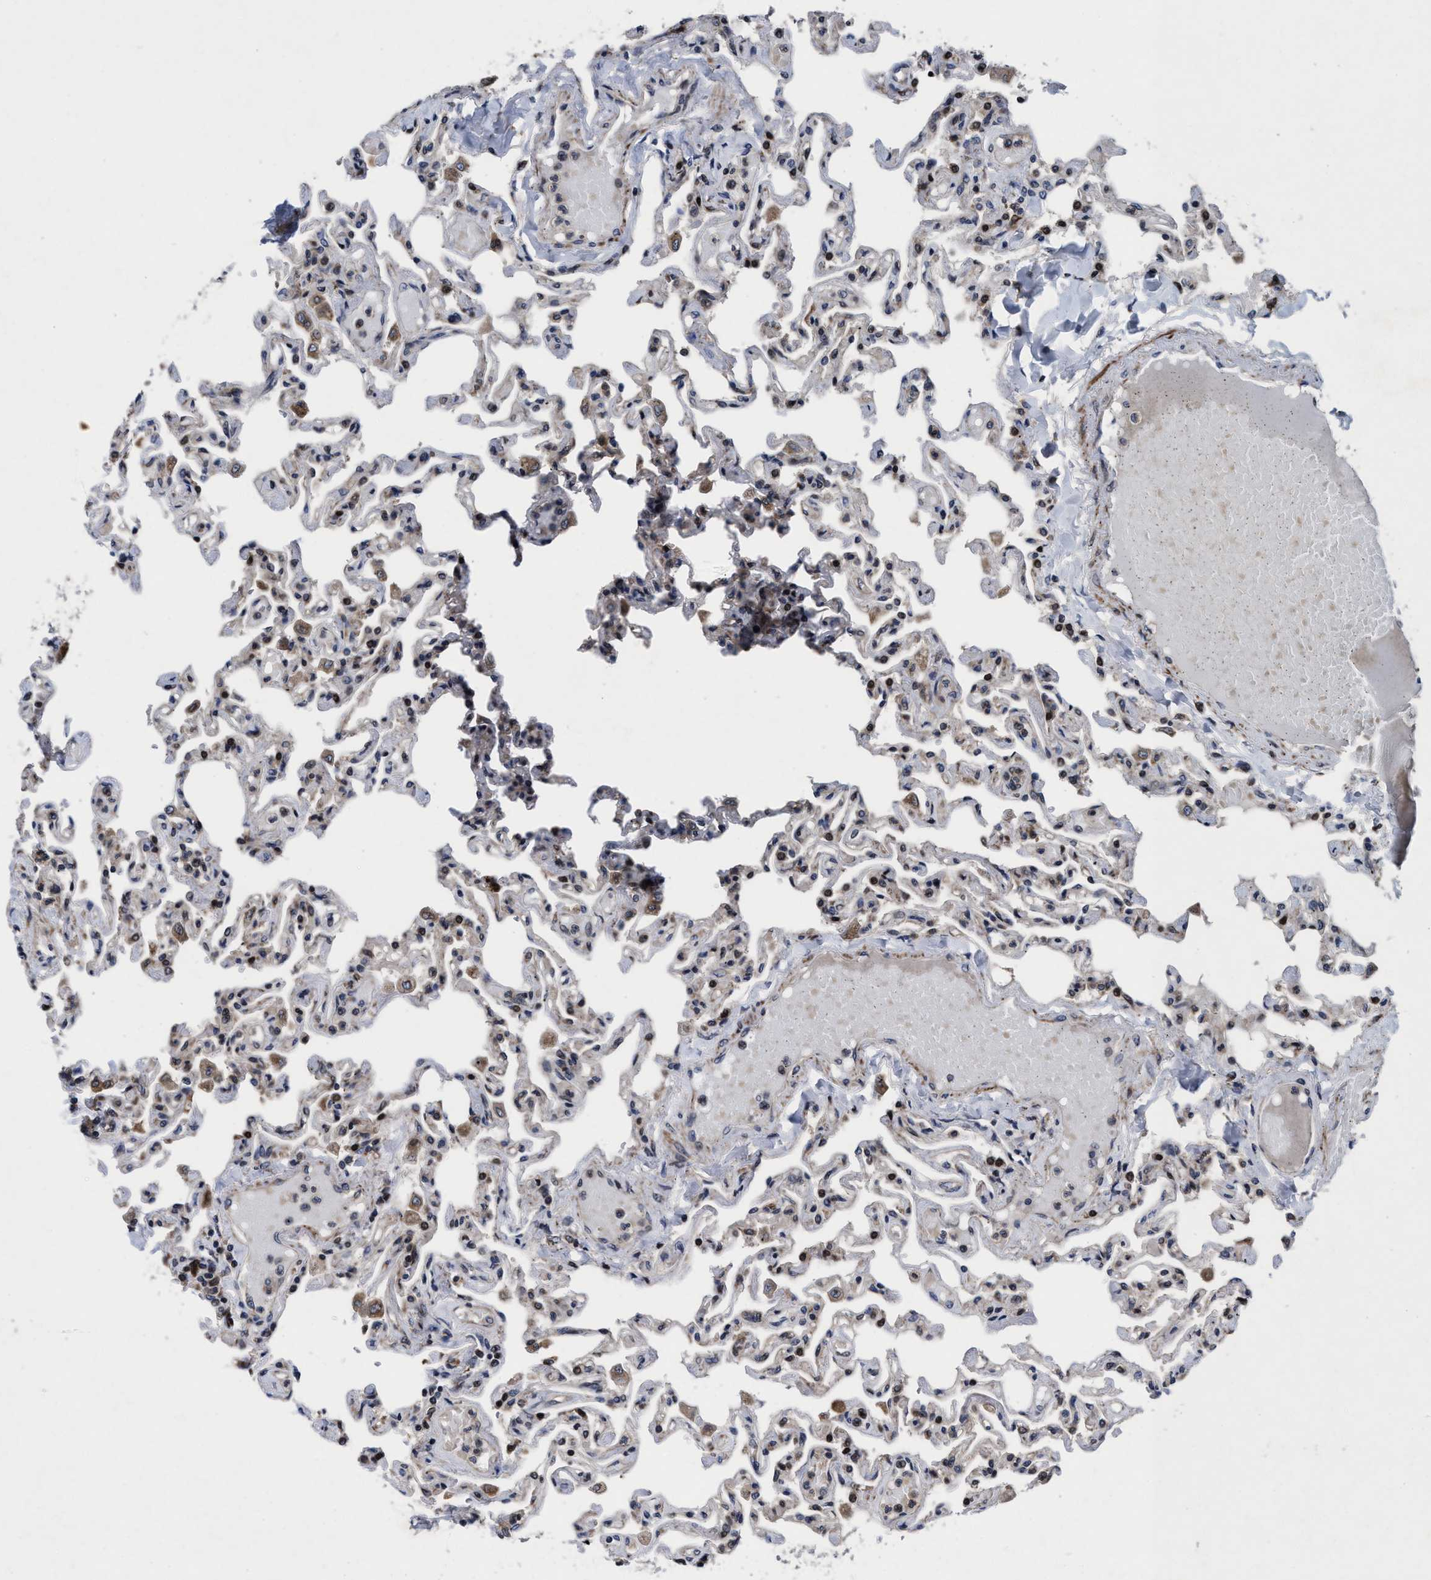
{"staining": {"intensity": "moderate", "quantity": "25%-75%", "location": "cytoplasmic/membranous"}, "tissue": "lung", "cell_type": "Alveolar cells", "image_type": "normal", "snomed": [{"axis": "morphology", "description": "Normal tissue, NOS"}, {"axis": "topography", "description": "Lung"}], "caption": "This image exhibits IHC staining of benign lung, with medium moderate cytoplasmic/membranous positivity in approximately 25%-75% of alveolar cells.", "gene": "MRPL50", "patient": {"sex": "male", "age": 21}}